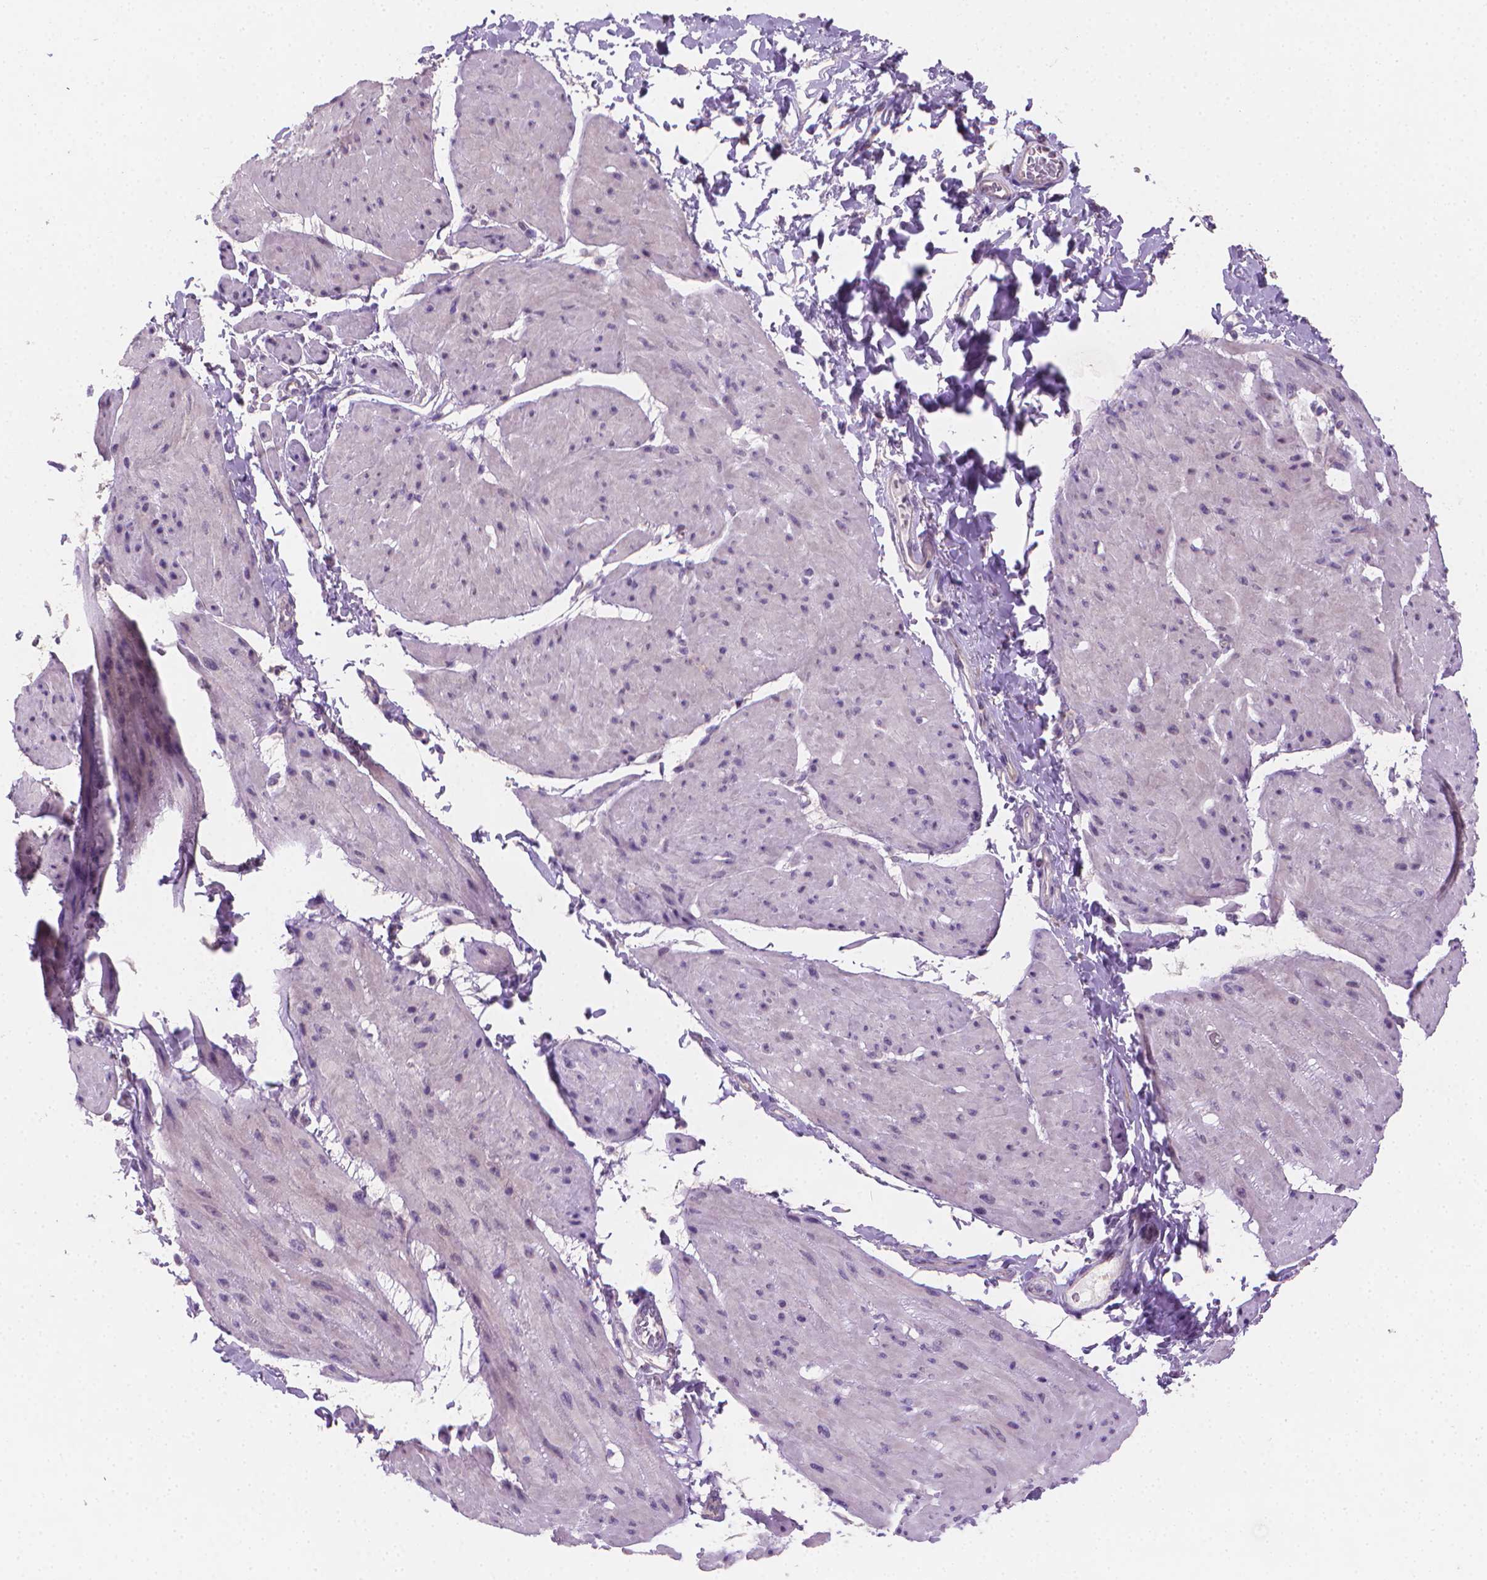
{"staining": {"intensity": "negative", "quantity": "none", "location": "none"}, "tissue": "adipose tissue", "cell_type": "Adipocytes", "image_type": "normal", "snomed": [{"axis": "morphology", "description": "Normal tissue, NOS"}, {"axis": "topography", "description": "Urinary bladder"}, {"axis": "topography", "description": "Peripheral nerve tissue"}], "caption": "Adipose tissue stained for a protein using immunohistochemistry displays no positivity adipocytes.", "gene": "CLXN", "patient": {"sex": "female", "age": 60}}